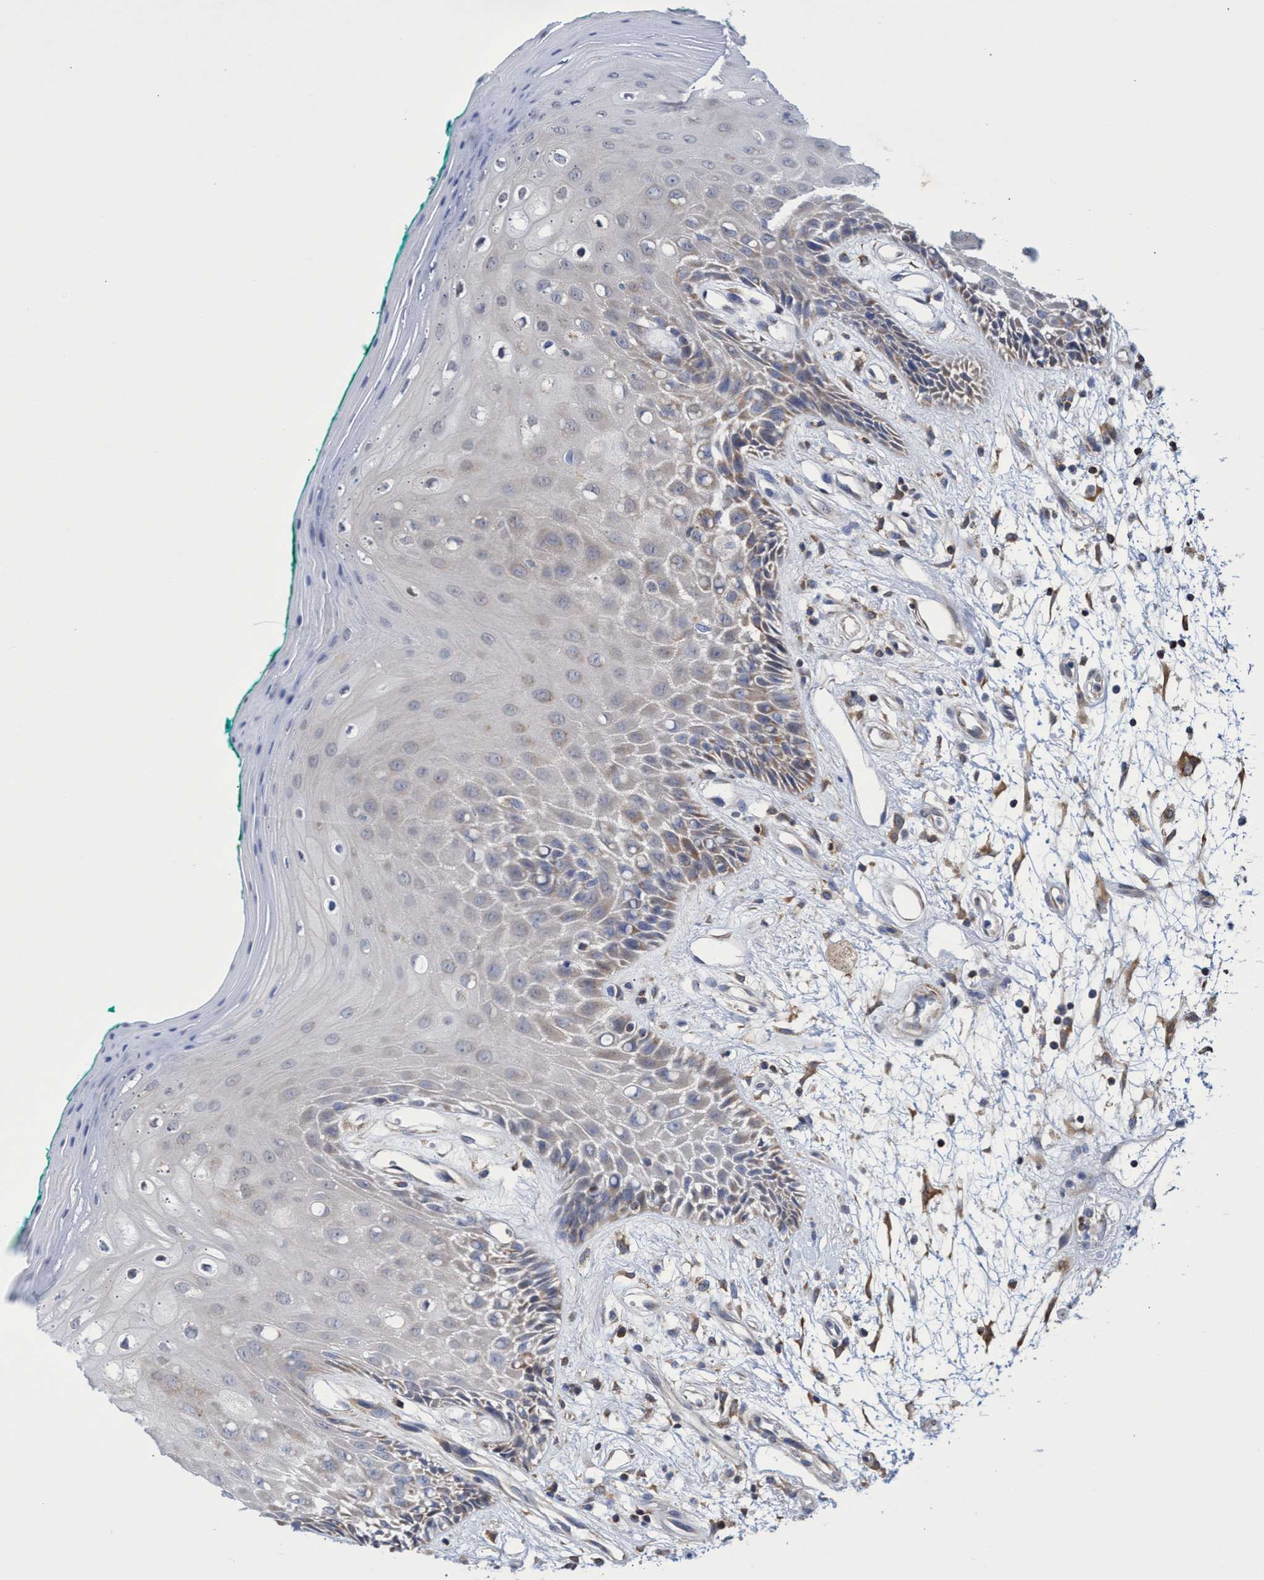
{"staining": {"intensity": "moderate", "quantity": "<25%", "location": "cytoplasmic/membranous"}, "tissue": "oral mucosa", "cell_type": "Squamous epithelial cells", "image_type": "normal", "snomed": [{"axis": "morphology", "description": "Normal tissue, NOS"}, {"axis": "morphology", "description": "Squamous cell carcinoma, NOS"}, {"axis": "topography", "description": "Skeletal muscle"}, {"axis": "topography", "description": "Oral tissue"}, {"axis": "topography", "description": "Head-Neck"}], "caption": "This micrograph shows immunohistochemistry (IHC) staining of normal human oral mucosa, with low moderate cytoplasmic/membranous expression in approximately <25% of squamous epithelial cells.", "gene": "CRYZ", "patient": {"sex": "female", "age": 84}}